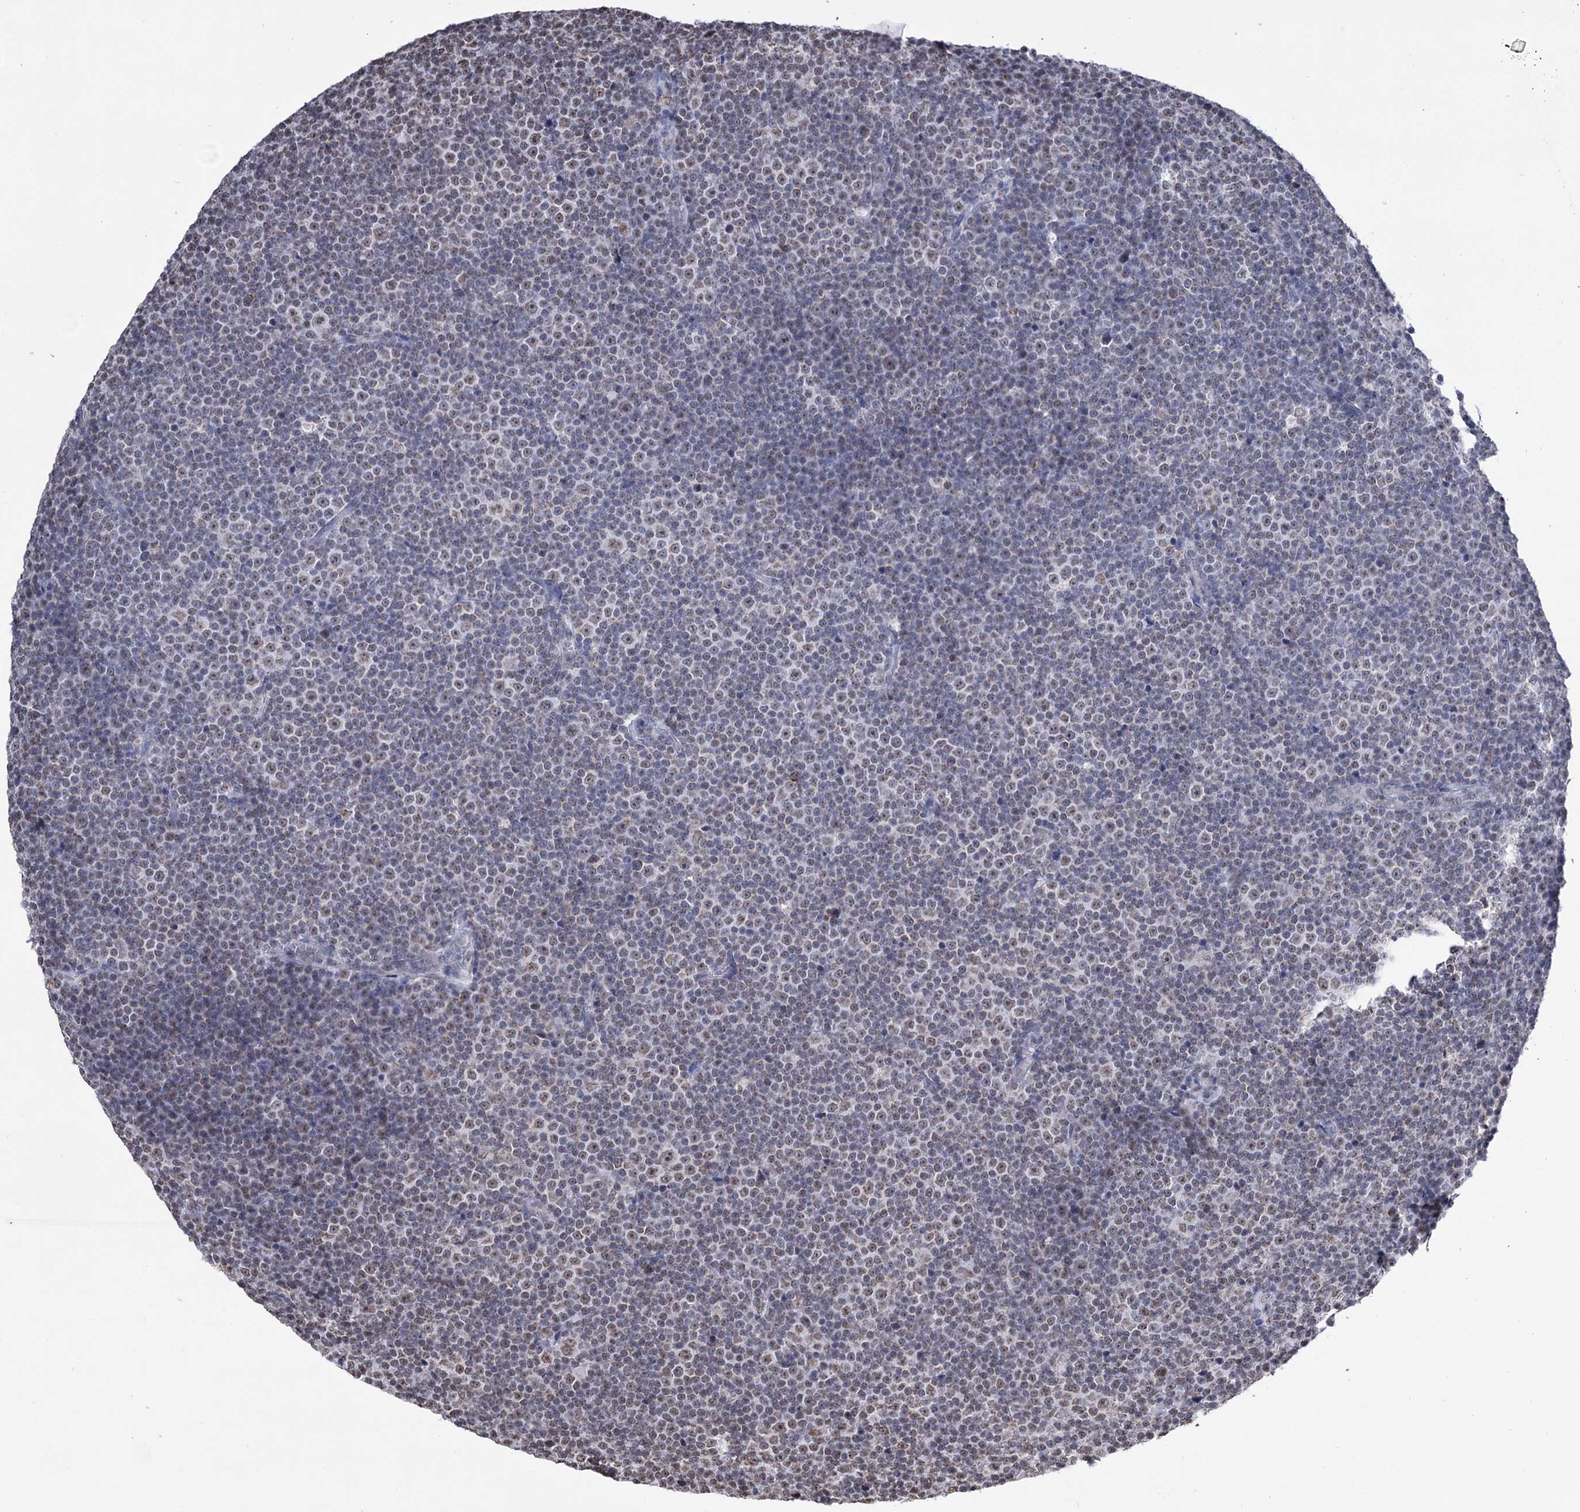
{"staining": {"intensity": "negative", "quantity": "none", "location": "none"}, "tissue": "lymphoma", "cell_type": "Tumor cells", "image_type": "cancer", "snomed": [{"axis": "morphology", "description": "Malignant lymphoma, non-Hodgkin's type, Low grade"}, {"axis": "topography", "description": "Lymph node"}], "caption": "Immunohistochemistry (IHC) of human lymphoma shows no expression in tumor cells.", "gene": "ABHD10", "patient": {"sex": "female", "age": 67}}